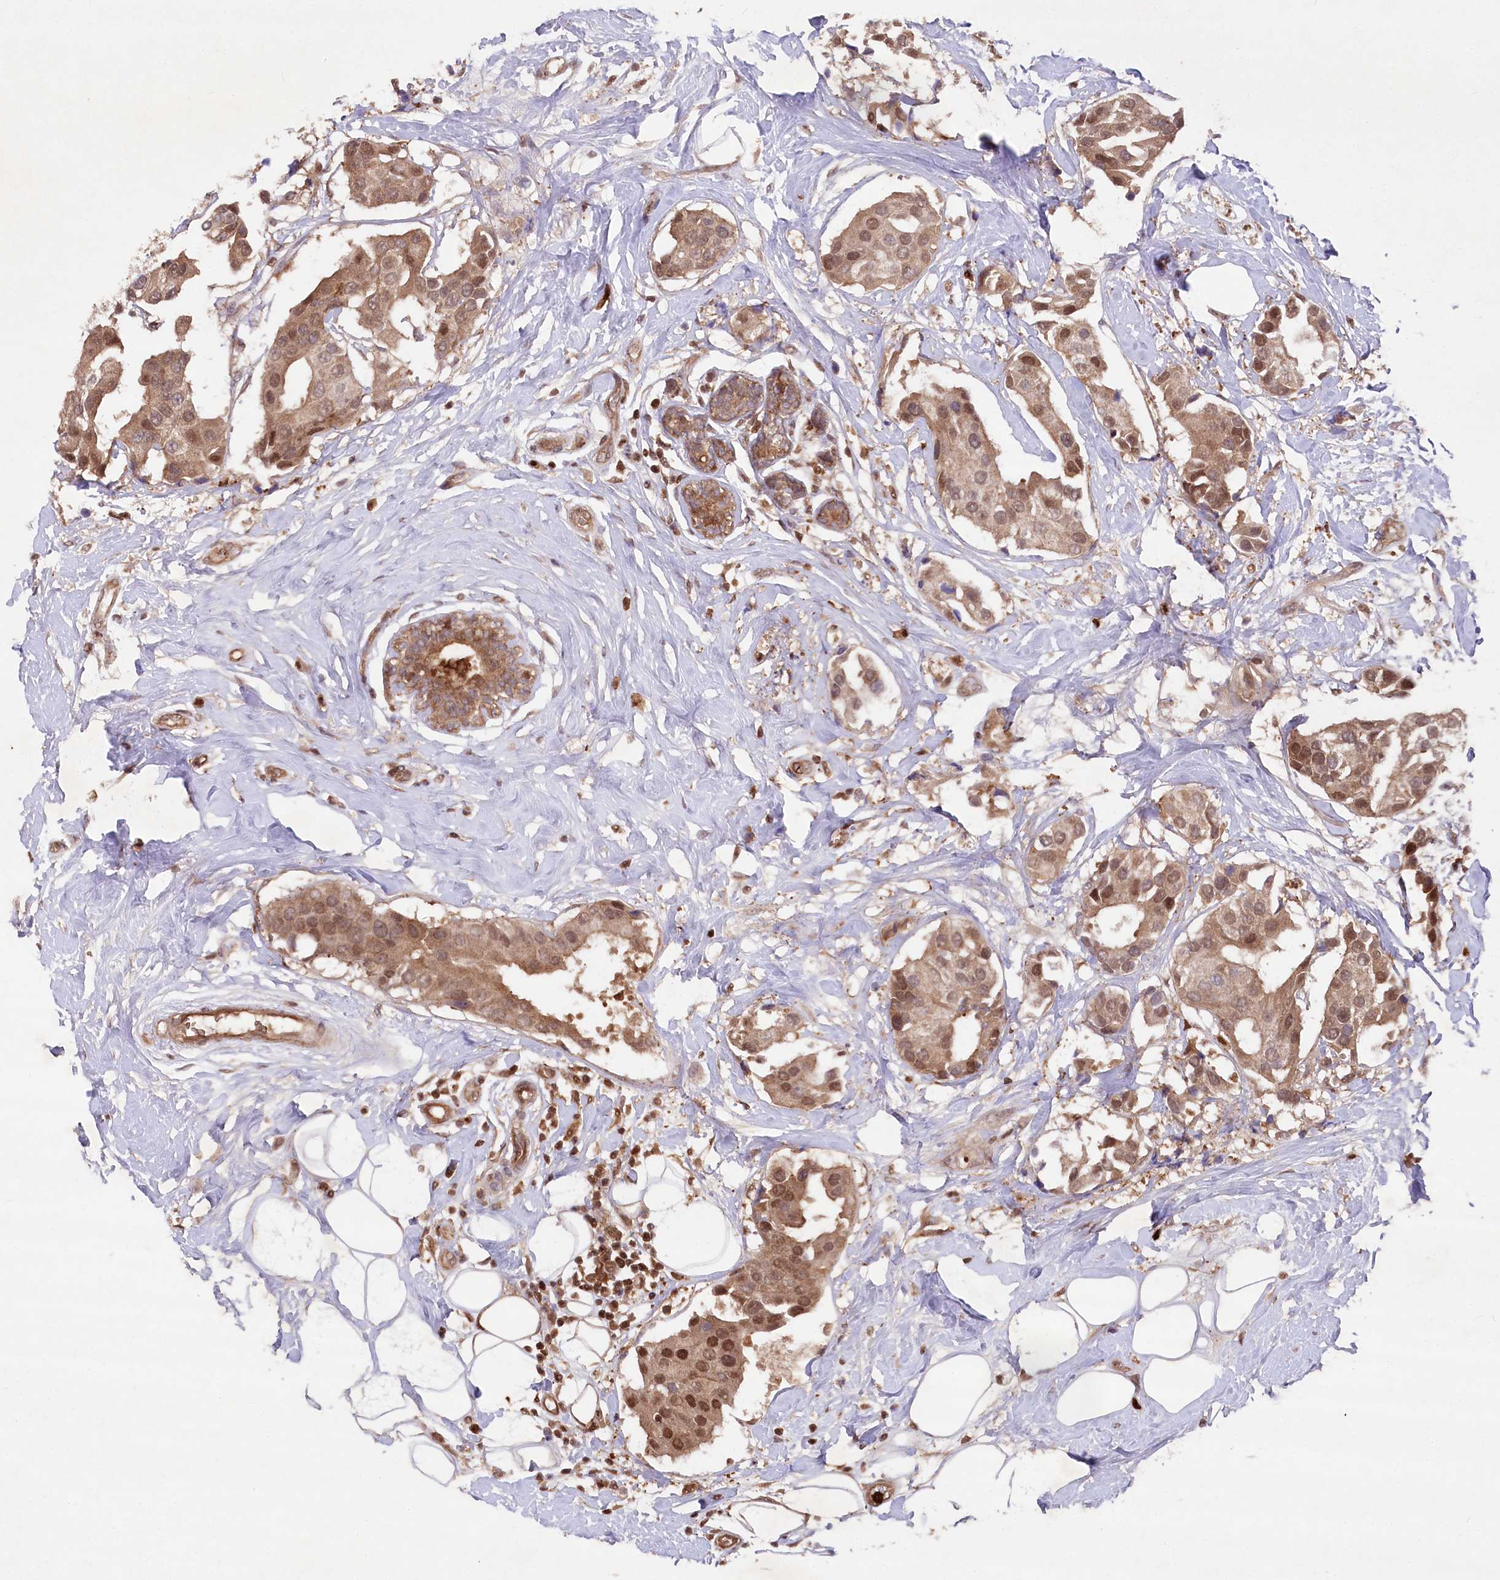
{"staining": {"intensity": "moderate", "quantity": ">75%", "location": "cytoplasmic/membranous,nuclear"}, "tissue": "breast cancer", "cell_type": "Tumor cells", "image_type": "cancer", "snomed": [{"axis": "morphology", "description": "Normal tissue, NOS"}, {"axis": "morphology", "description": "Duct carcinoma"}, {"axis": "topography", "description": "Breast"}], "caption": "Tumor cells reveal medium levels of moderate cytoplasmic/membranous and nuclear expression in about >75% of cells in breast intraductal carcinoma.", "gene": "LSG1", "patient": {"sex": "female", "age": 39}}